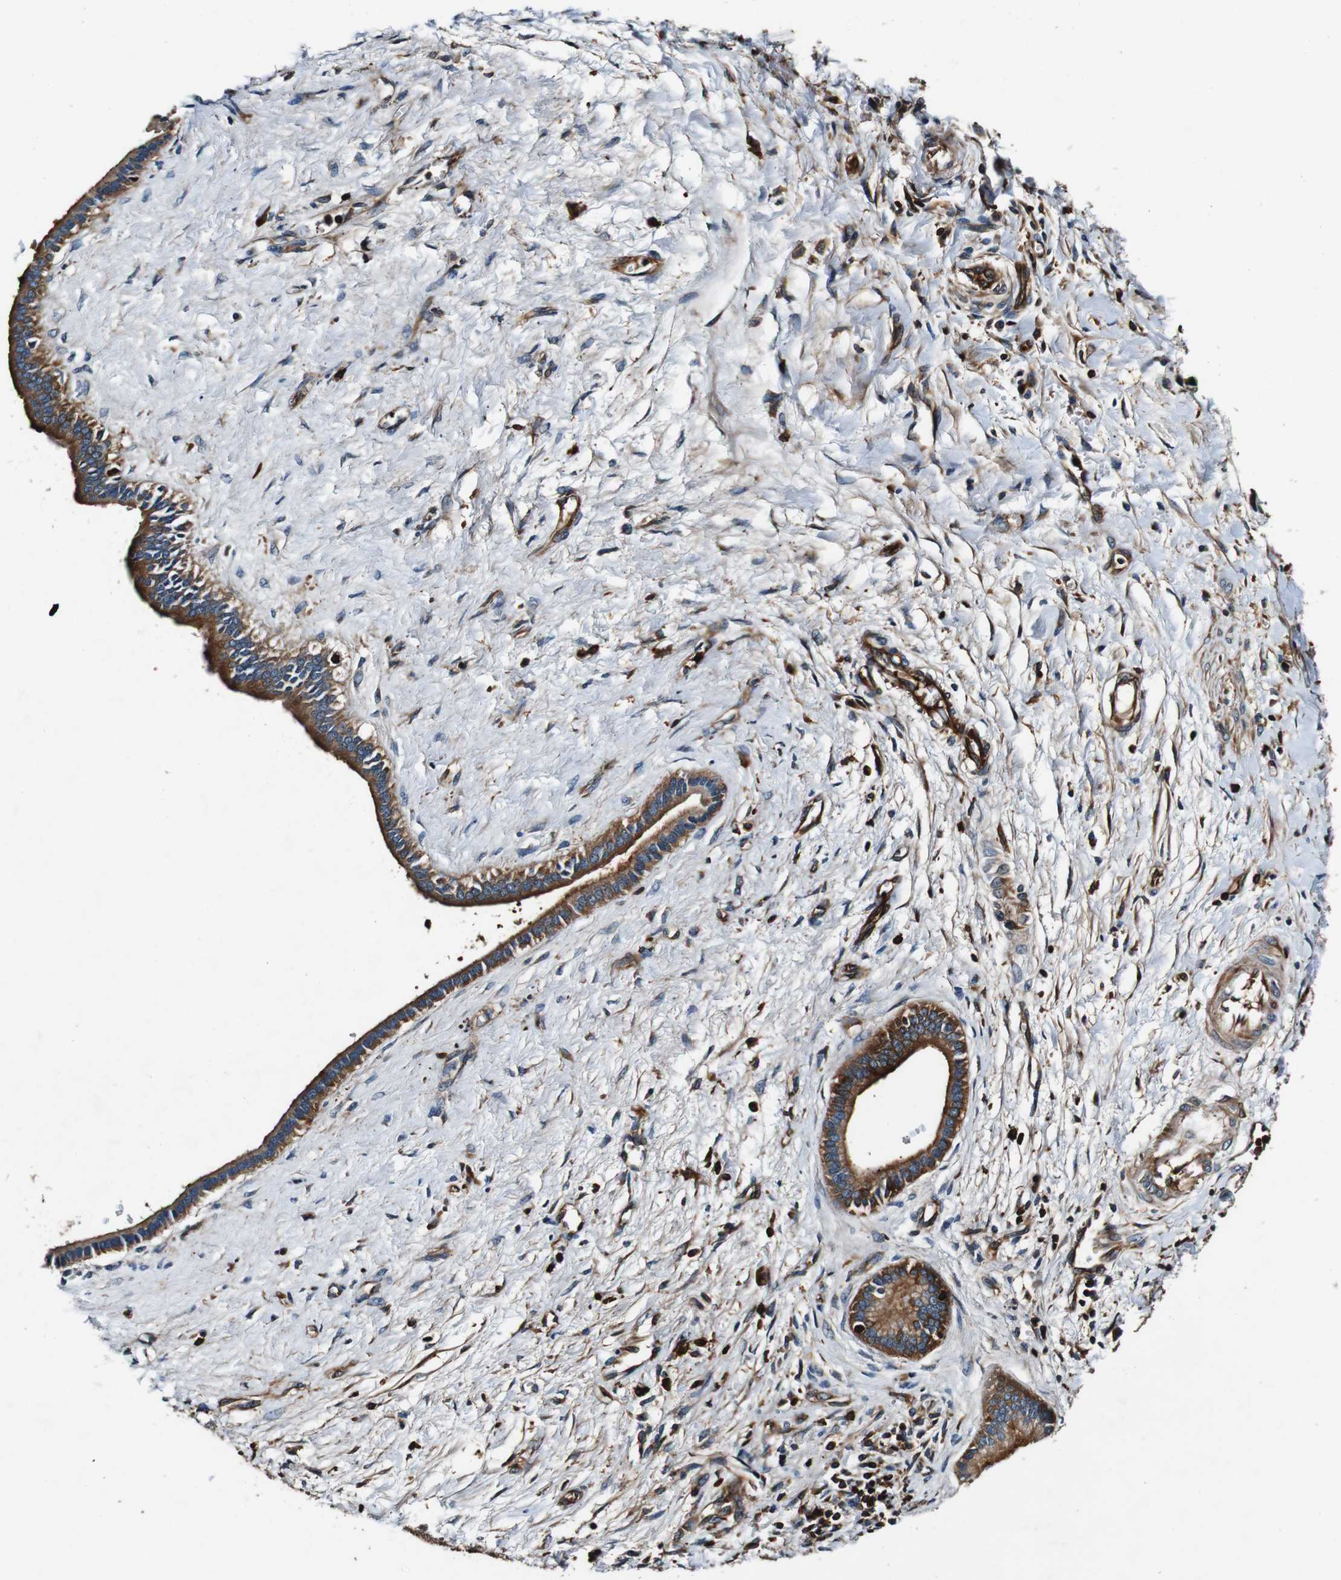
{"staining": {"intensity": "strong", "quantity": ">75%", "location": "cytoplasmic/membranous"}, "tissue": "liver cancer", "cell_type": "Tumor cells", "image_type": "cancer", "snomed": [{"axis": "morphology", "description": "Cholangiocarcinoma"}, {"axis": "topography", "description": "Liver"}], "caption": "A photomicrograph showing strong cytoplasmic/membranous positivity in approximately >75% of tumor cells in liver cancer (cholangiocarcinoma), as visualized by brown immunohistochemical staining.", "gene": "RHOT2", "patient": {"sex": "female", "age": 65}}